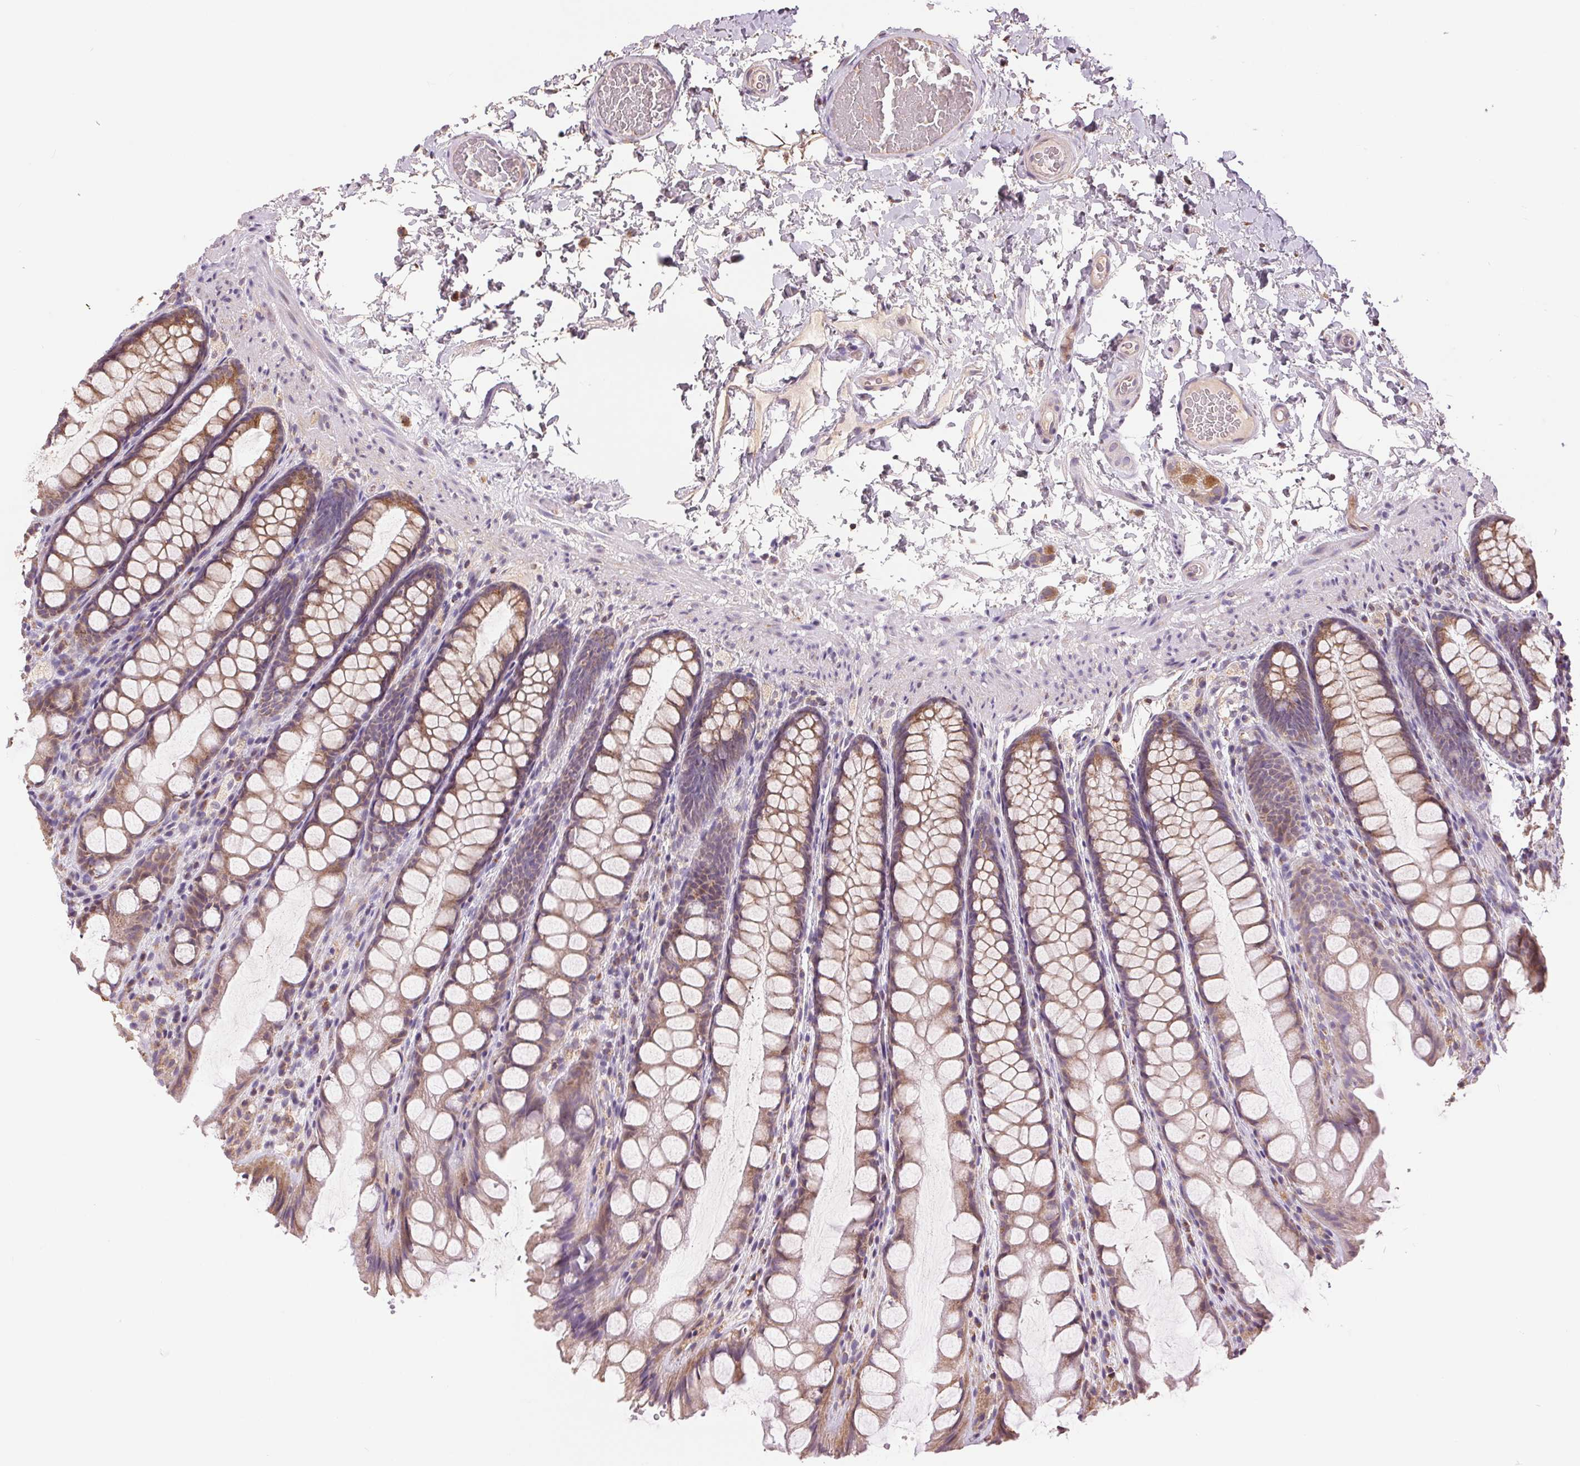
{"staining": {"intensity": "weak", "quantity": ">75%", "location": "cytoplasmic/membranous"}, "tissue": "colon", "cell_type": "Endothelial cells", "image_type": "normal", "snomed": [{"axis": "morphology", "description": "Normal tissue, NOS"}, {"axis": "topography", "description": "Colon"}], "caption": "Weak cytoplasmic/membranous expression for a protein is present in approximately >75% of endothelial cells of benign colon using IHC.", "gene": "DGUOK", "patient": {"sex": "male", "age": 47}}